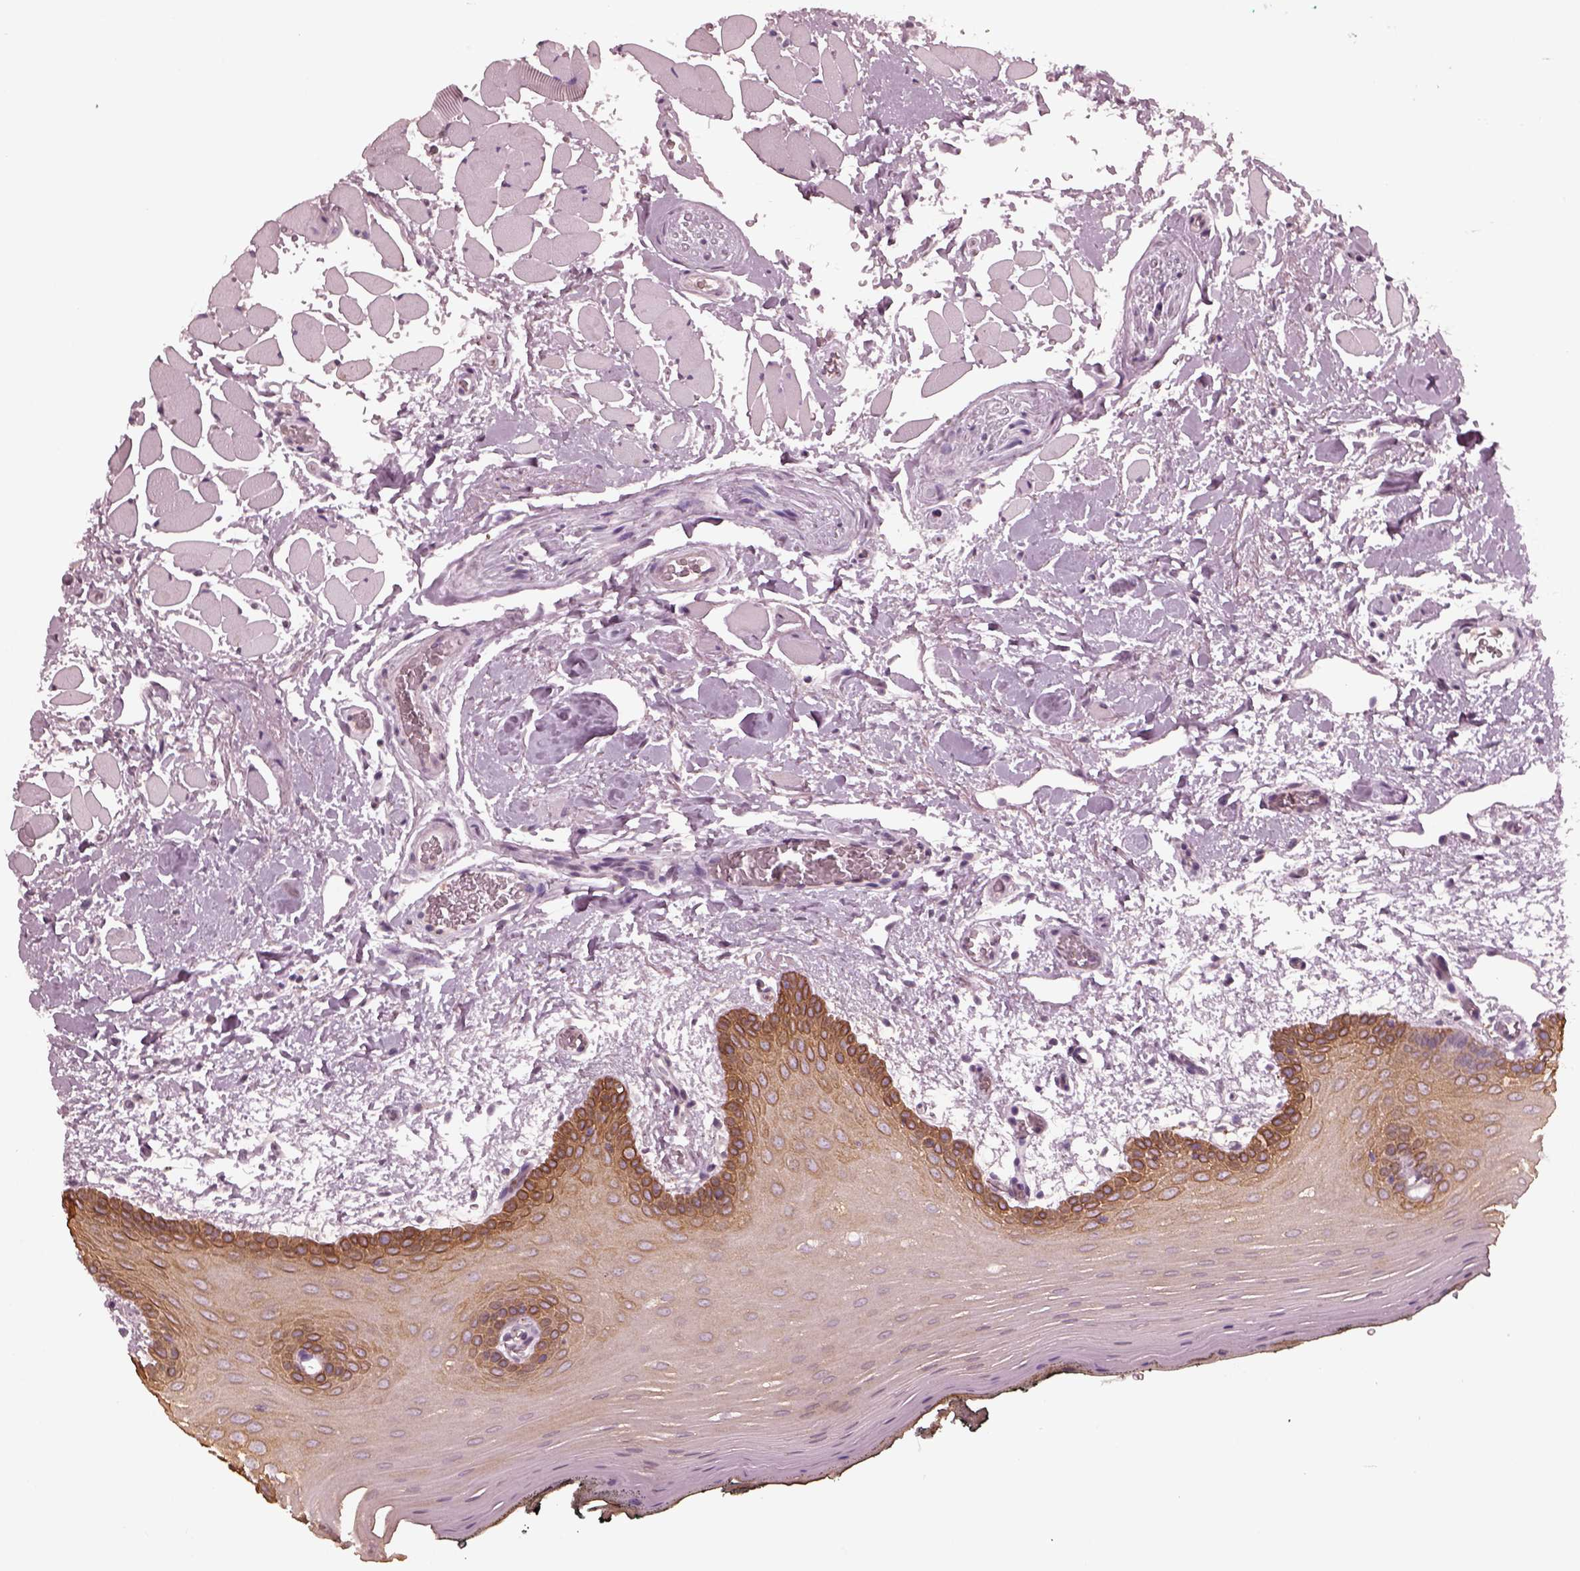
{"staining": {"intensity": "strong", "quantity": "<25%", "location": "cytoplasmic/membranous"}, "tissue": "oral mucosa", "cell_type": "Squamous epithelial cells", "image_type": "normal", "snomed": [{"axis": "morphology", "description": "Normal tissue, NOS"}, {"axis": "topography", "description": "Oral tissue"}, {"axis": "topography", "description": "Head-Neck"}], "caption": "An IHC image of benign tissue is shown. Protein staining in brown shows strong cytoplasmic/membranous positivity in oral mucosa within squamous epithelial cells. (Brightfield microscopy of DAB IHC at high magnification).", "gene": "KRT79", "patient": {"sex": "male", "age": 65}}